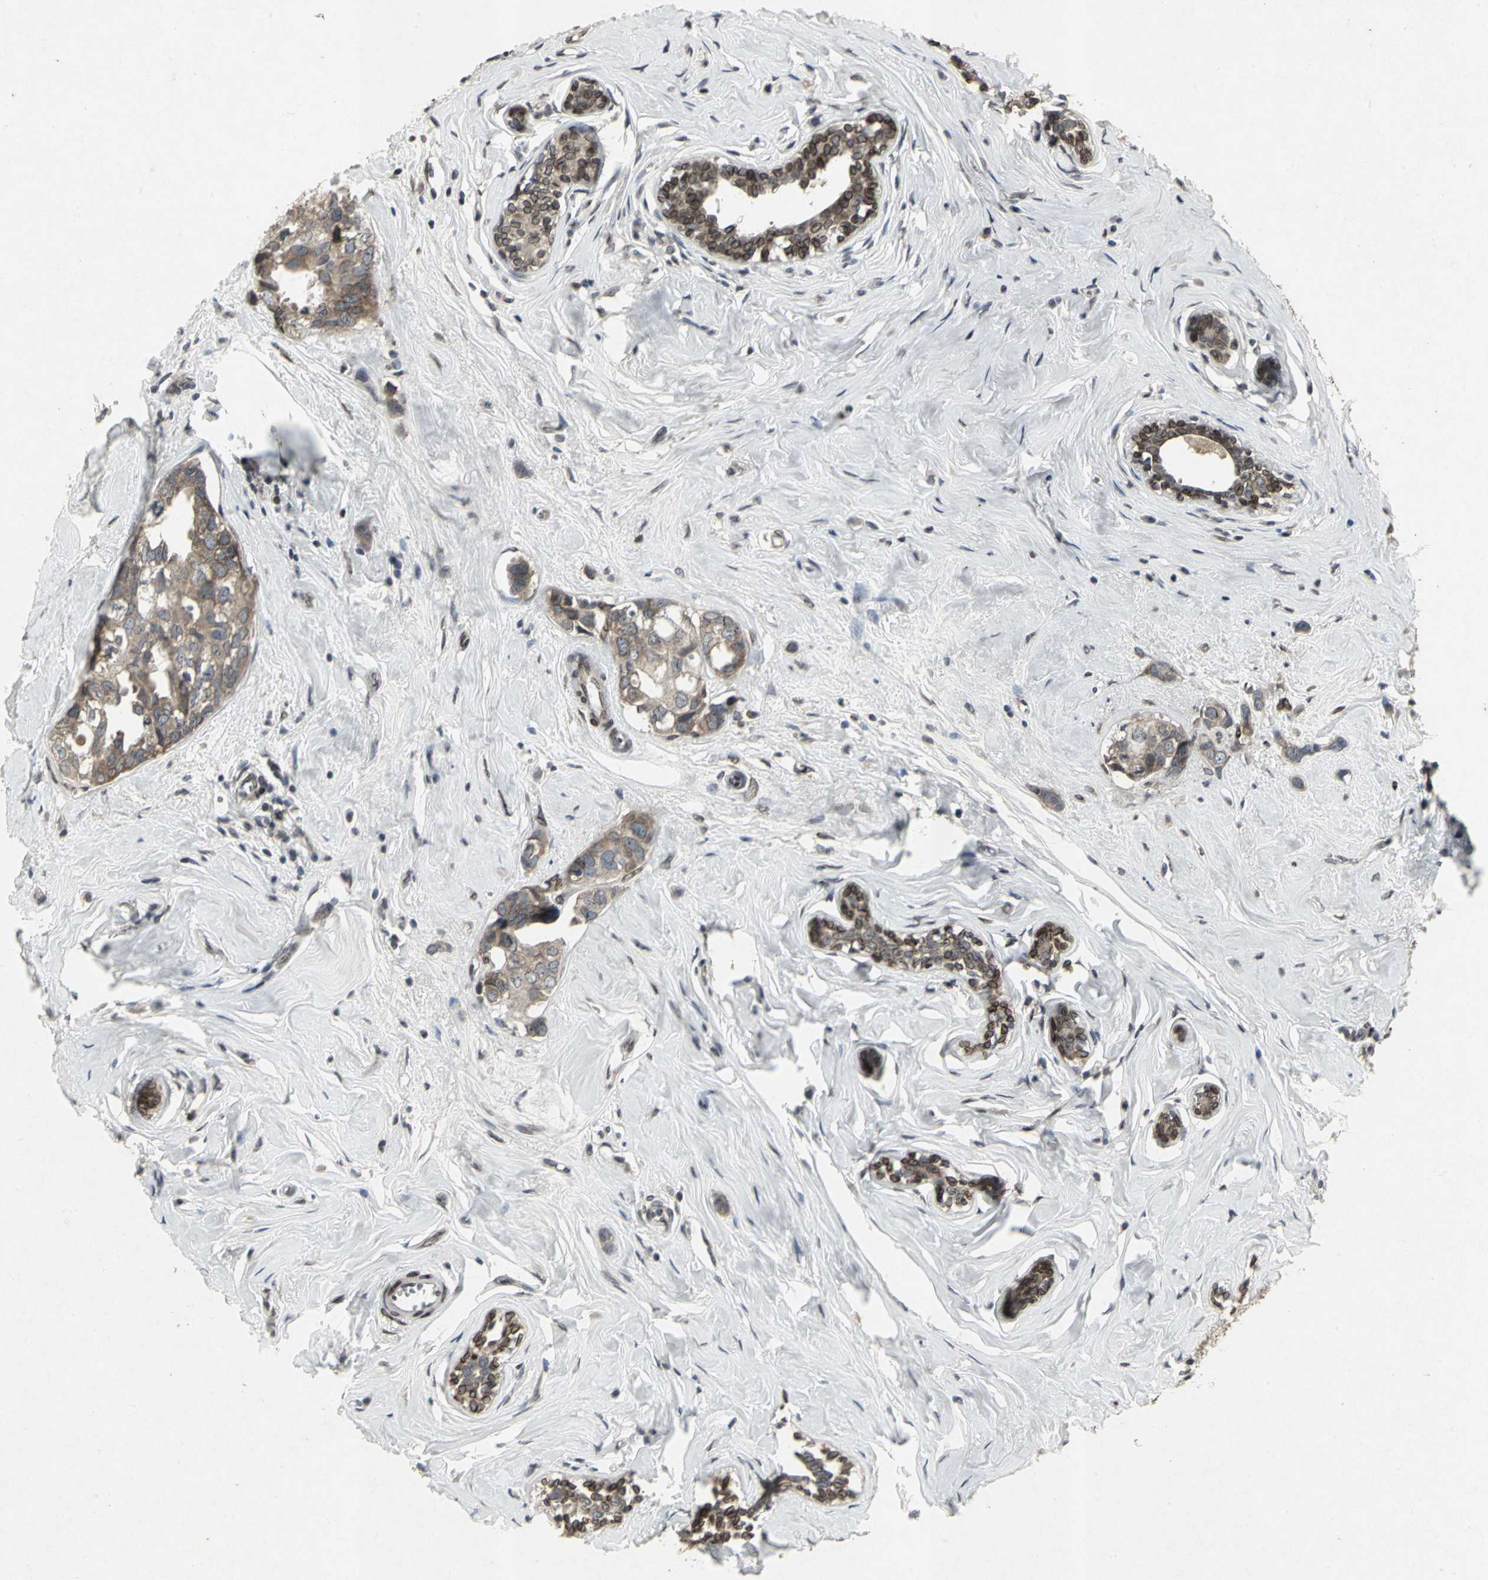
{"staining": {"intensity": "moderate", "quantity": ">75%", "location": "cytoplasmic/membranous"}, "tissue": "breast cancer", "cell_type": "Tumor cells", "image_type": "cancer", "snomed": [{"axis": "morphology", "description": "Normal tissue, NOS"}, {"axis": "morphology", "description": "Duct carcinoma"}, {"axis": "topography", "description": "Breast"}], "caption": "IHC photomicrograph of neoplastic tissue: human breast cancer stained using IHC exhibits medium levels of moderate protein expression localized specifically in the cytoplasmic/membranous of tumor cells, appearing as a cytoplasmic/membranous brown color.", "gene": "SH2B3", "patient": {"sex": "female", "age": 50}}